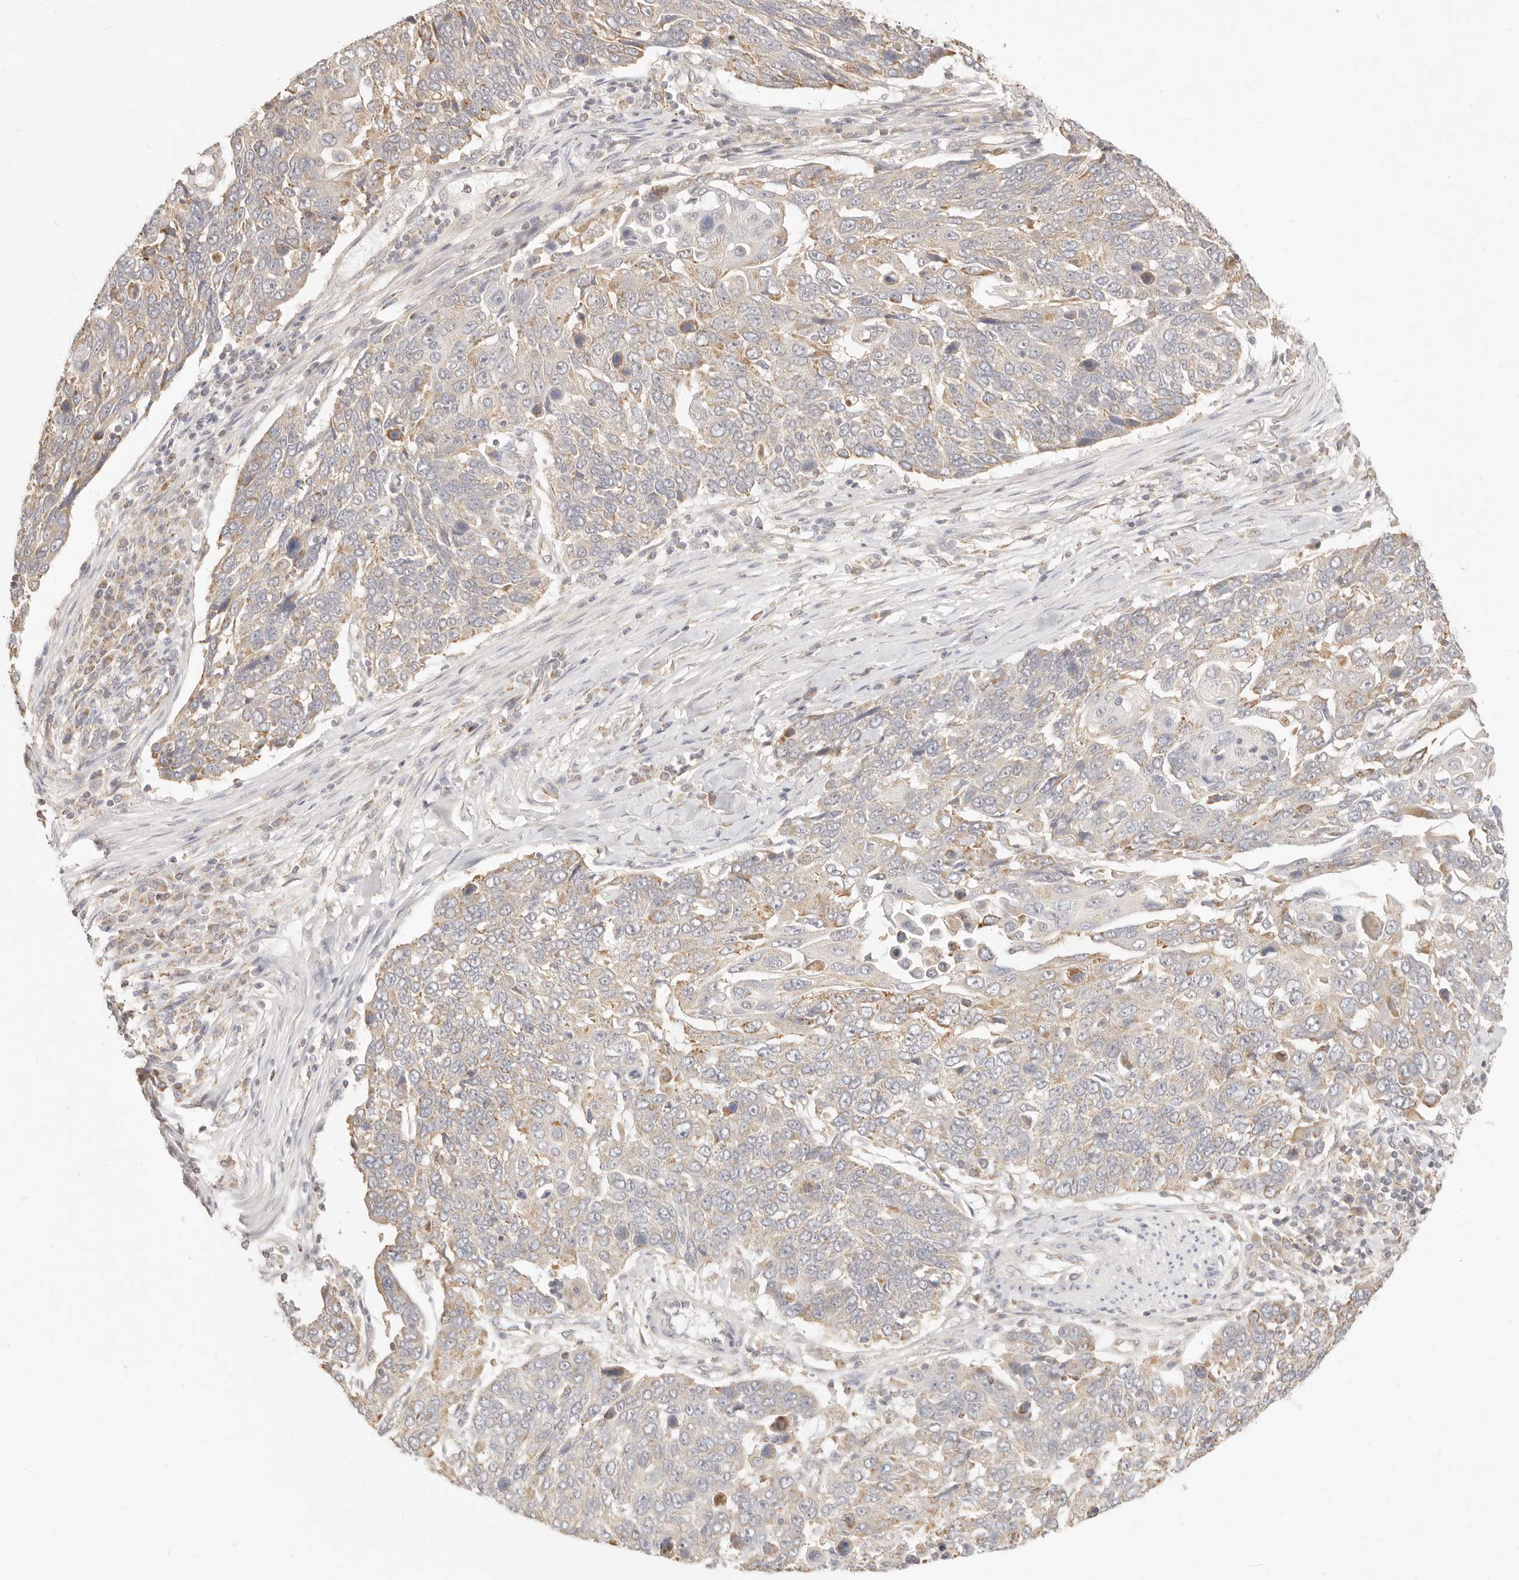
{"staining": {"intensity": "moderate", "quantity": "25%-75%", "location": "cytoplasmic/membranous"}, "tissue": "lung cancer", "cell_type": "Tumor cells", "image_type": "cancer", "snomed": [{"axis": "morphology", "description": "Squamous cell carcinoma, NOS"}, {"axis": "topography", "description": "Lung"}], "caption": "This is an image of immunohistochemistry (IHC) staining of lung cancer, which shows moderate staining in the cytoplasmic/membranous of tumor cells.", "gene": "CPLANE2", "patient": {"sex": "male", "age": 66}}